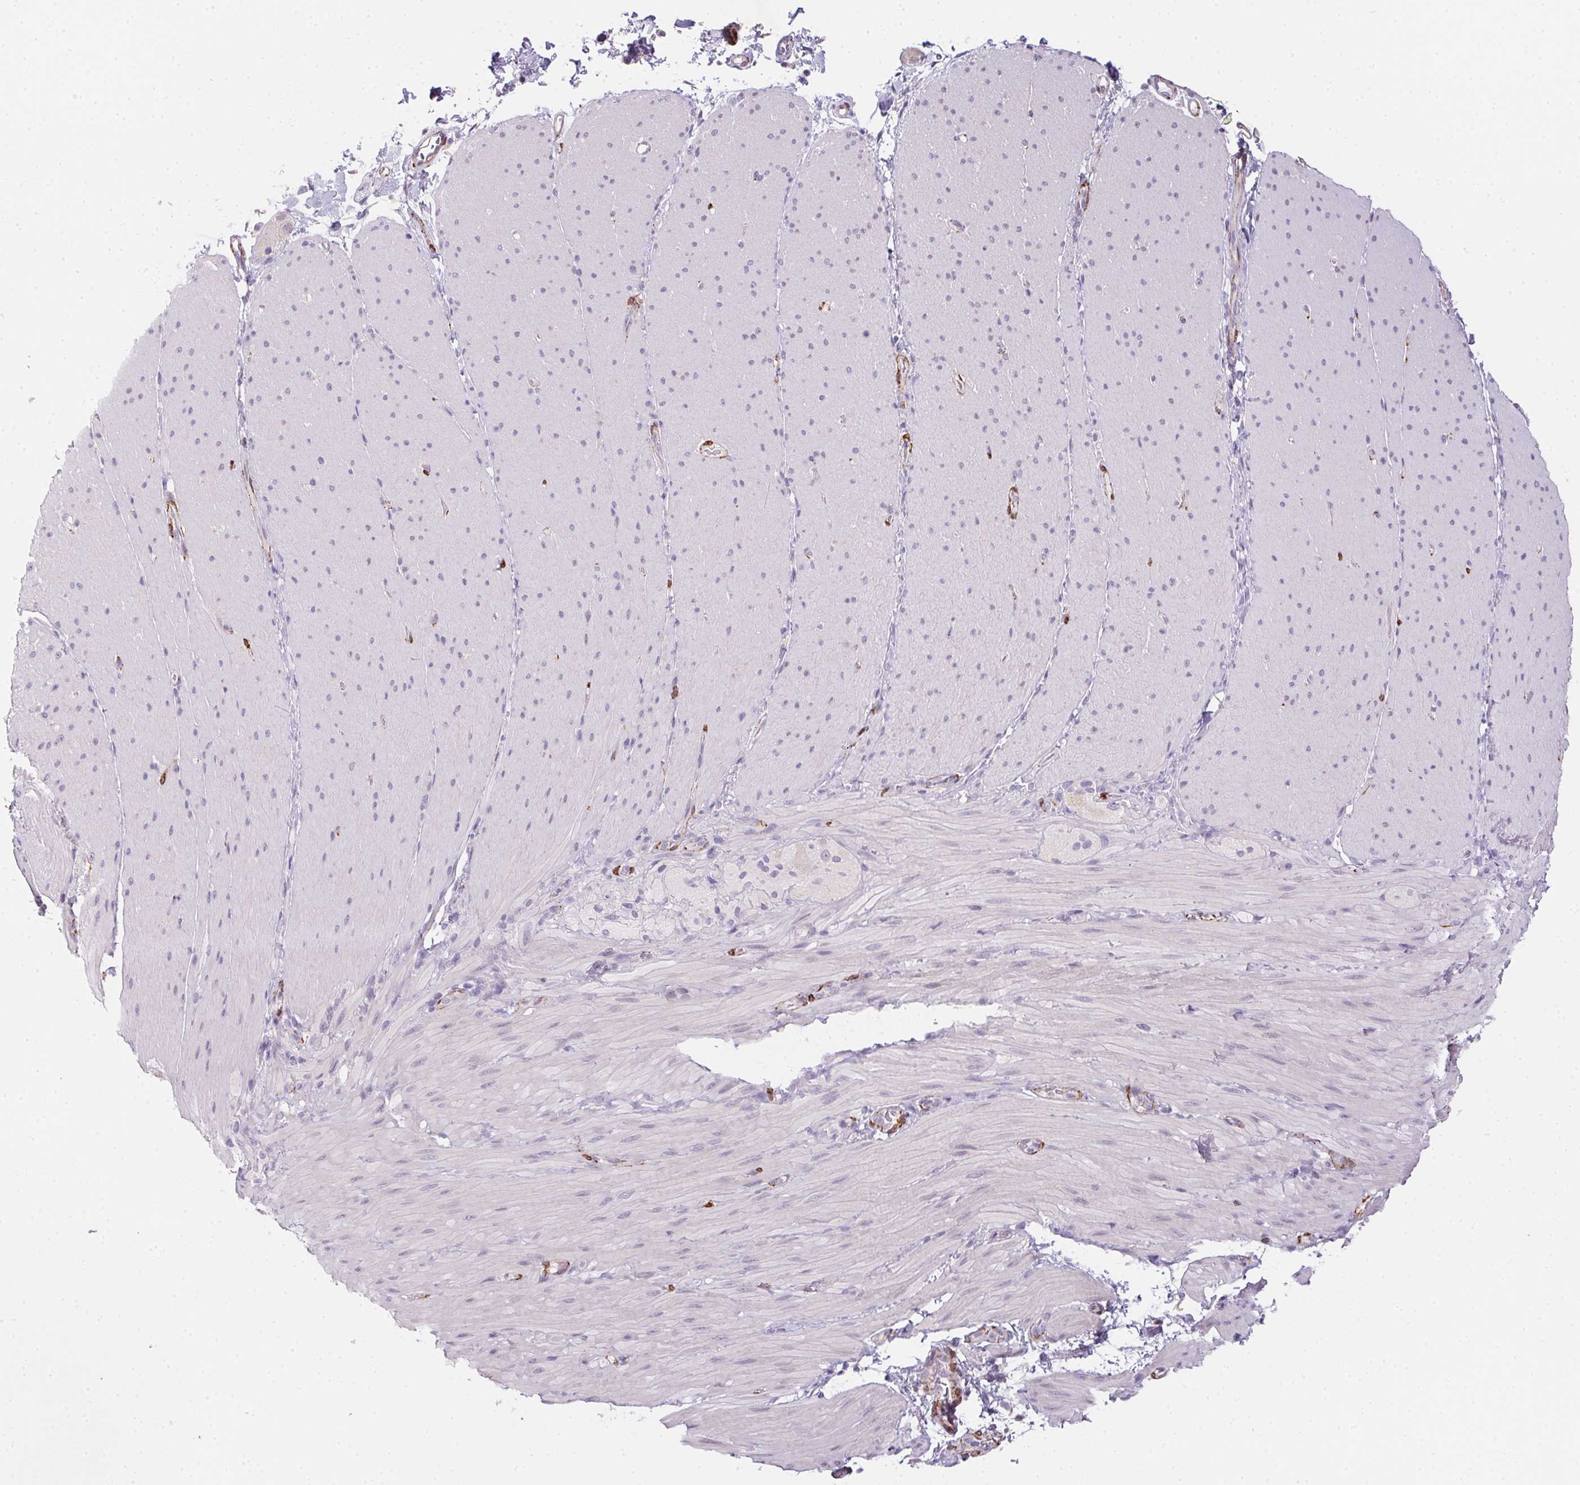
{"staining": {"intensity": "negative", "quantity": "none", "location": "none"}, "tissue": "smooth muscle", "cell_type": "Smooth muscle cells", "image_type": "normal", "snomed": [{"axis": "morphology", "description": "Normal tissue, NOS"}, {"axis": "topography", "description": "Smooth muscle"}, {"axis": "topography", "description": "Colon"}], "caption": "The micrograph displays no significant positivity in smooth muscle cells of smooth muscle.", "gene": "HRC", "patient": {"sex": "male", "age": 73}}